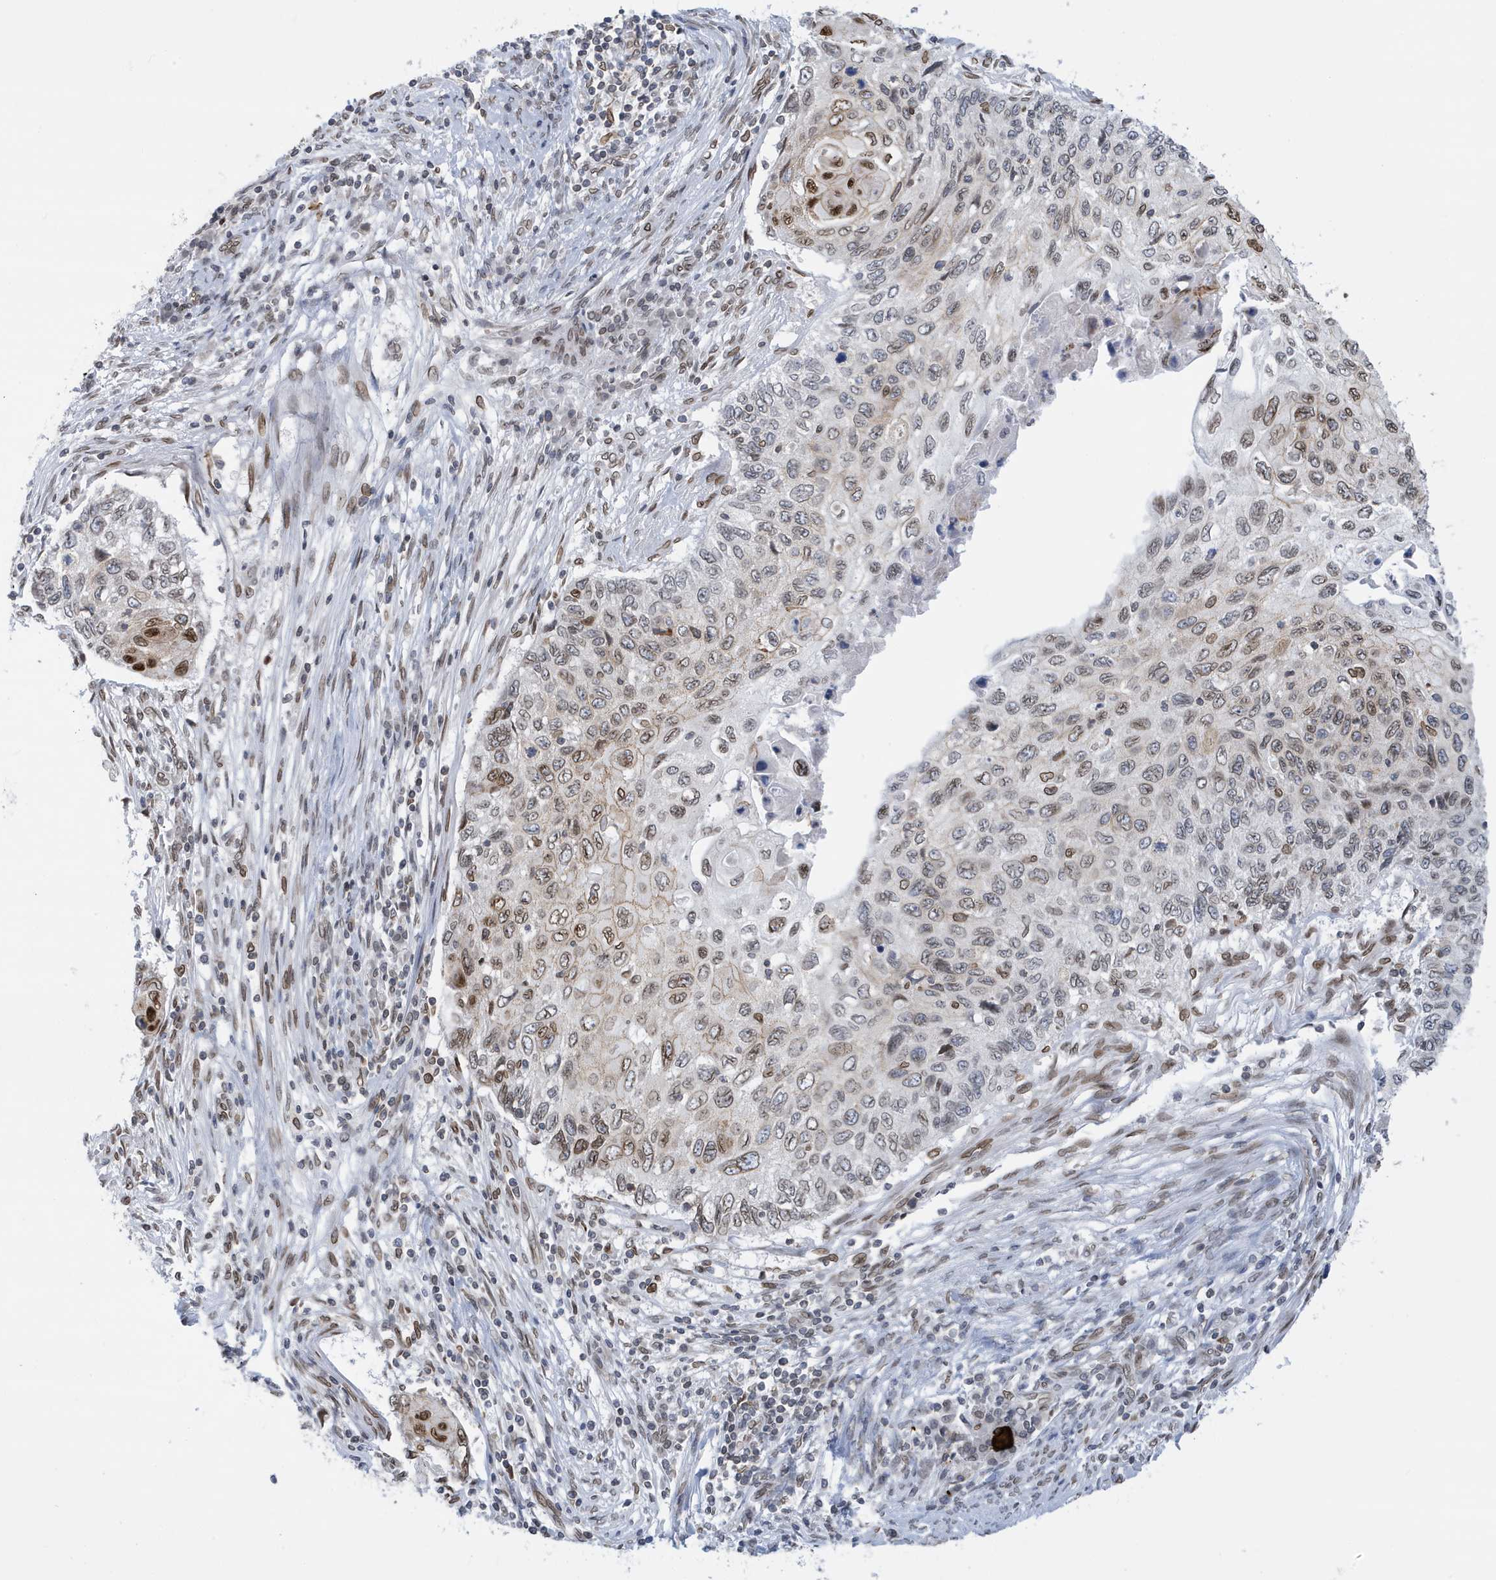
{"staining": {"intensity": "moderate", "quantity": "25%-75%", "location": "cytoplasmic/membranous,nuclear"}, "tissue": "cervical cancer", "cell_type": "Tumor cells", "image_type": "cancer", "snomed": [{"axis": "morphology", "description": "Squamous cell carcinoma, NOS"}, {"axis": "topography", "description": "Cervix"}], "caption": "A medium amount of moderate cytoplasmic/membranous and nuclear expression is seen in approximately 25%-75% of tumor cells in squamous cell carcinoma (cervical) tissue. The staining is performed using DAB (3,3'-diaminobenzidine) brown chromogen to label protein expression. The nuclei are counter-stained blue using hematoxylin.", "gene": "PCYT1A", "patient": {"sex": "female", "age": 70}}